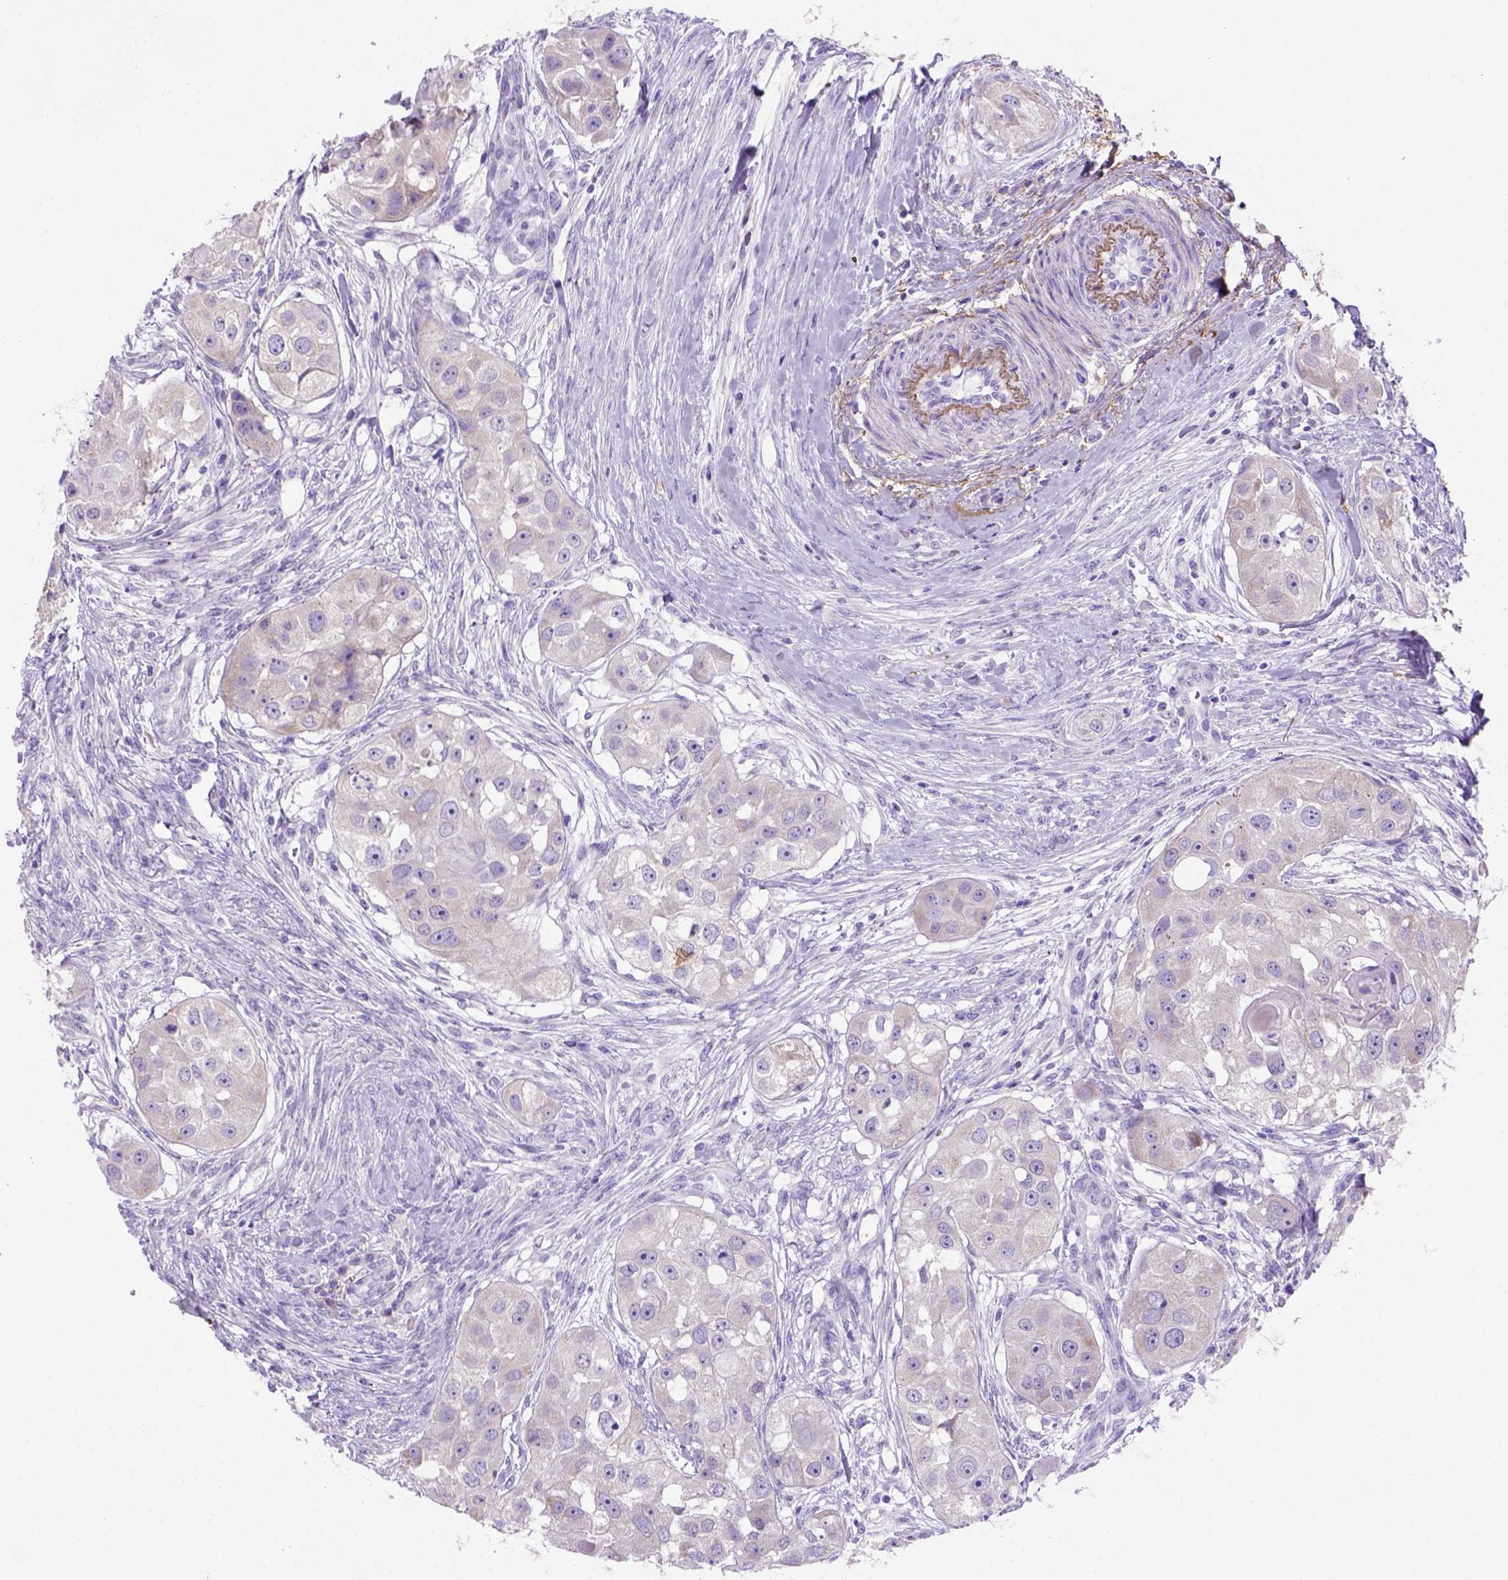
{"staining": {"intensity": "negative", "quantity": "none", "location": "none"}, "tissue": "head and neck cancer", "cell_type": "Tumor cells", "image_type": "cancer", "snomed": [{"axis": "morphology", "description": "Squamous cell carcinoma, NOS"}, {"axis": "topography", "description": "Head-Neck"}], "caption": "DAB immunohistochemical staining of head and neck cancer displays no significant positivity in tumor cells.", "gene": "SIRPD", "patient": {"sex": "male", "age": 51}}